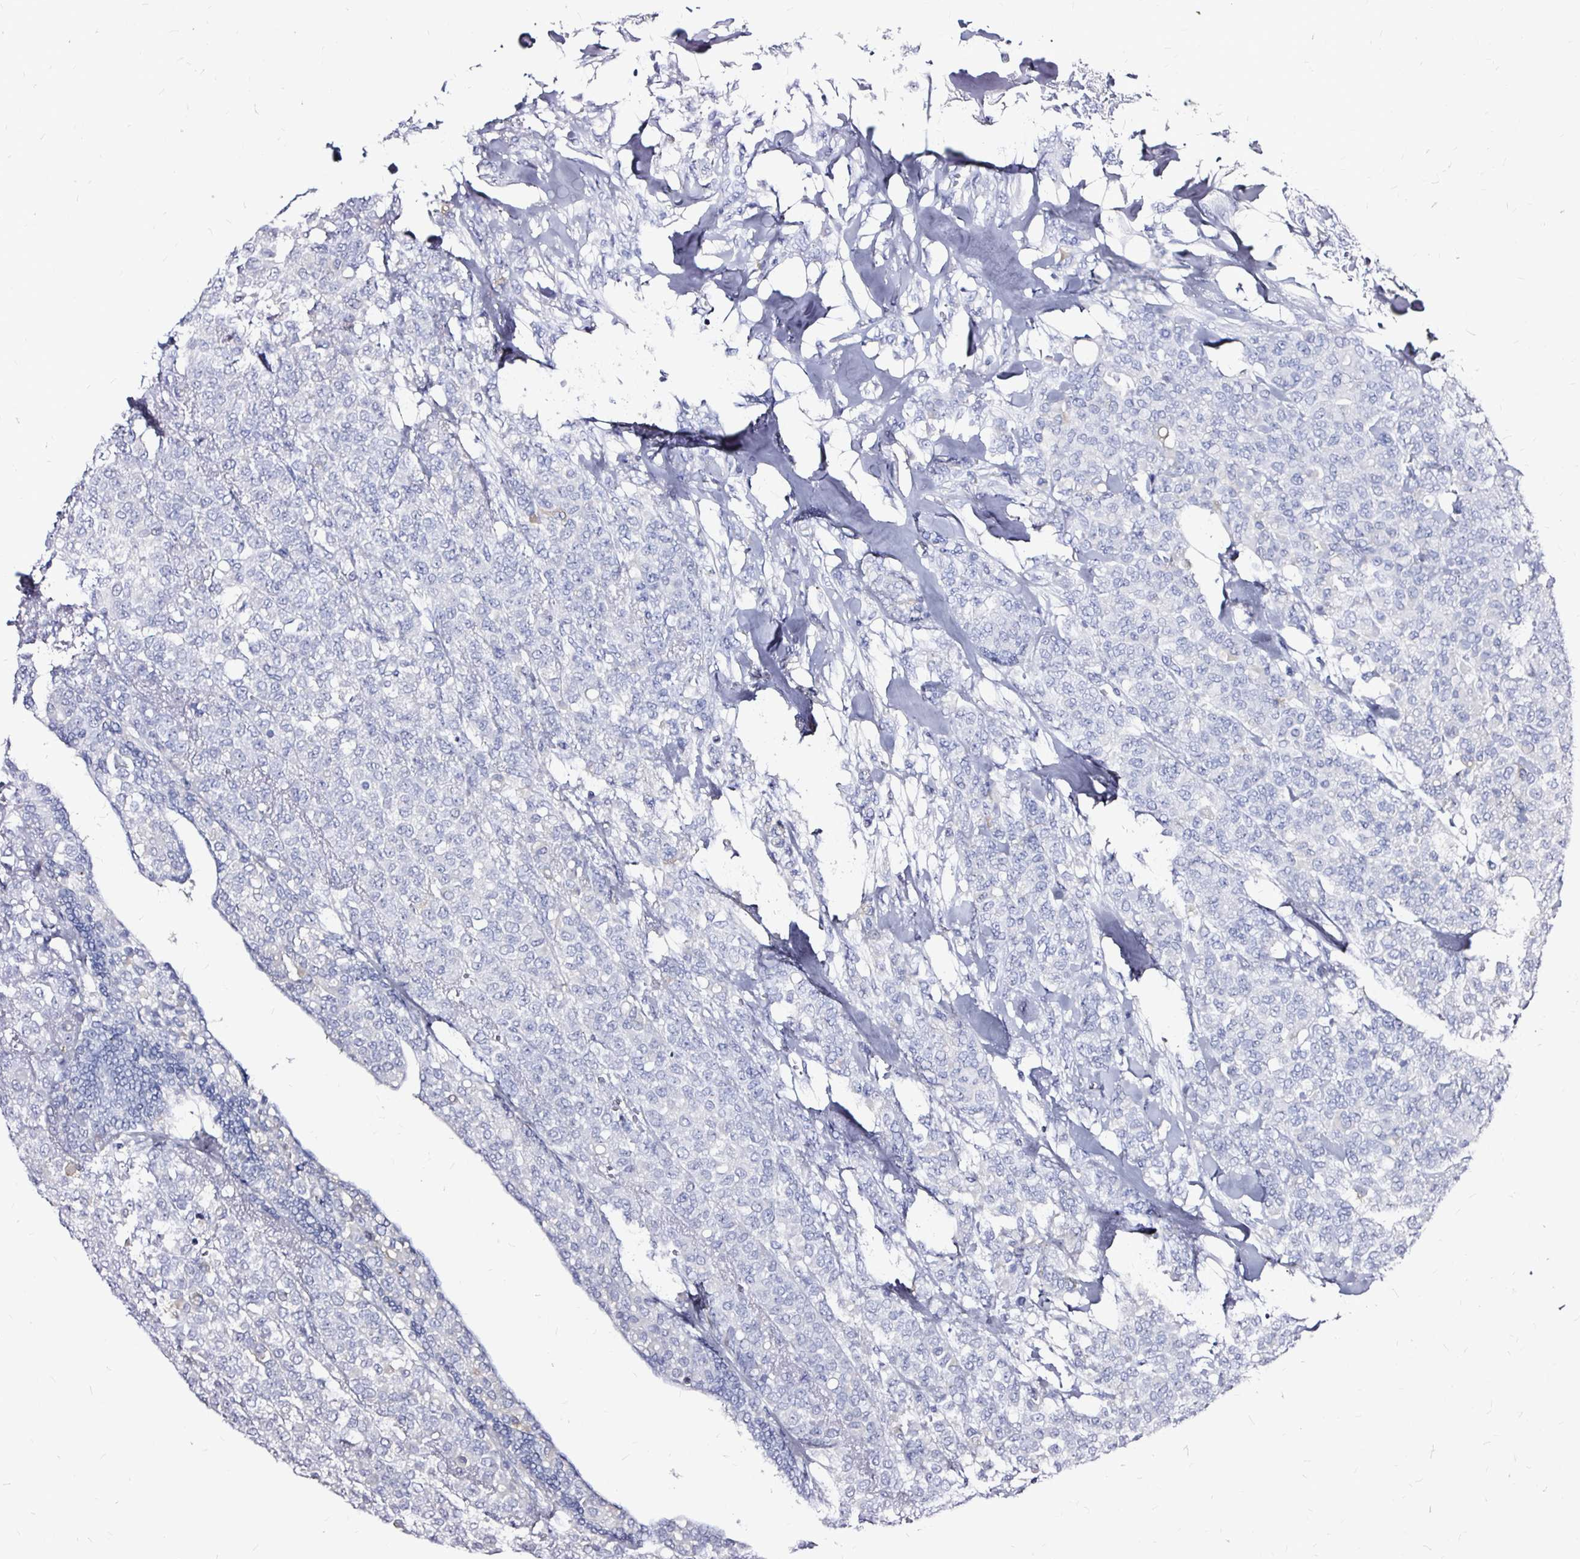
{"staining": {"intensity": "negative", "quantity": "none", "location": "none"}, "tissue": "breast cancer", "cell_type": "Tumor cells", "image_type": "cancer", "snomed": [{"axis": "morphology", "description": "Lobular carcinoma"}, {"axis": "topography", "description": "Breast"}], "caption": "There is no significant expression in tumor cells of breast cancer.", "gene": "LUZP4", "patient": {"sex": "female", "age": 91}}